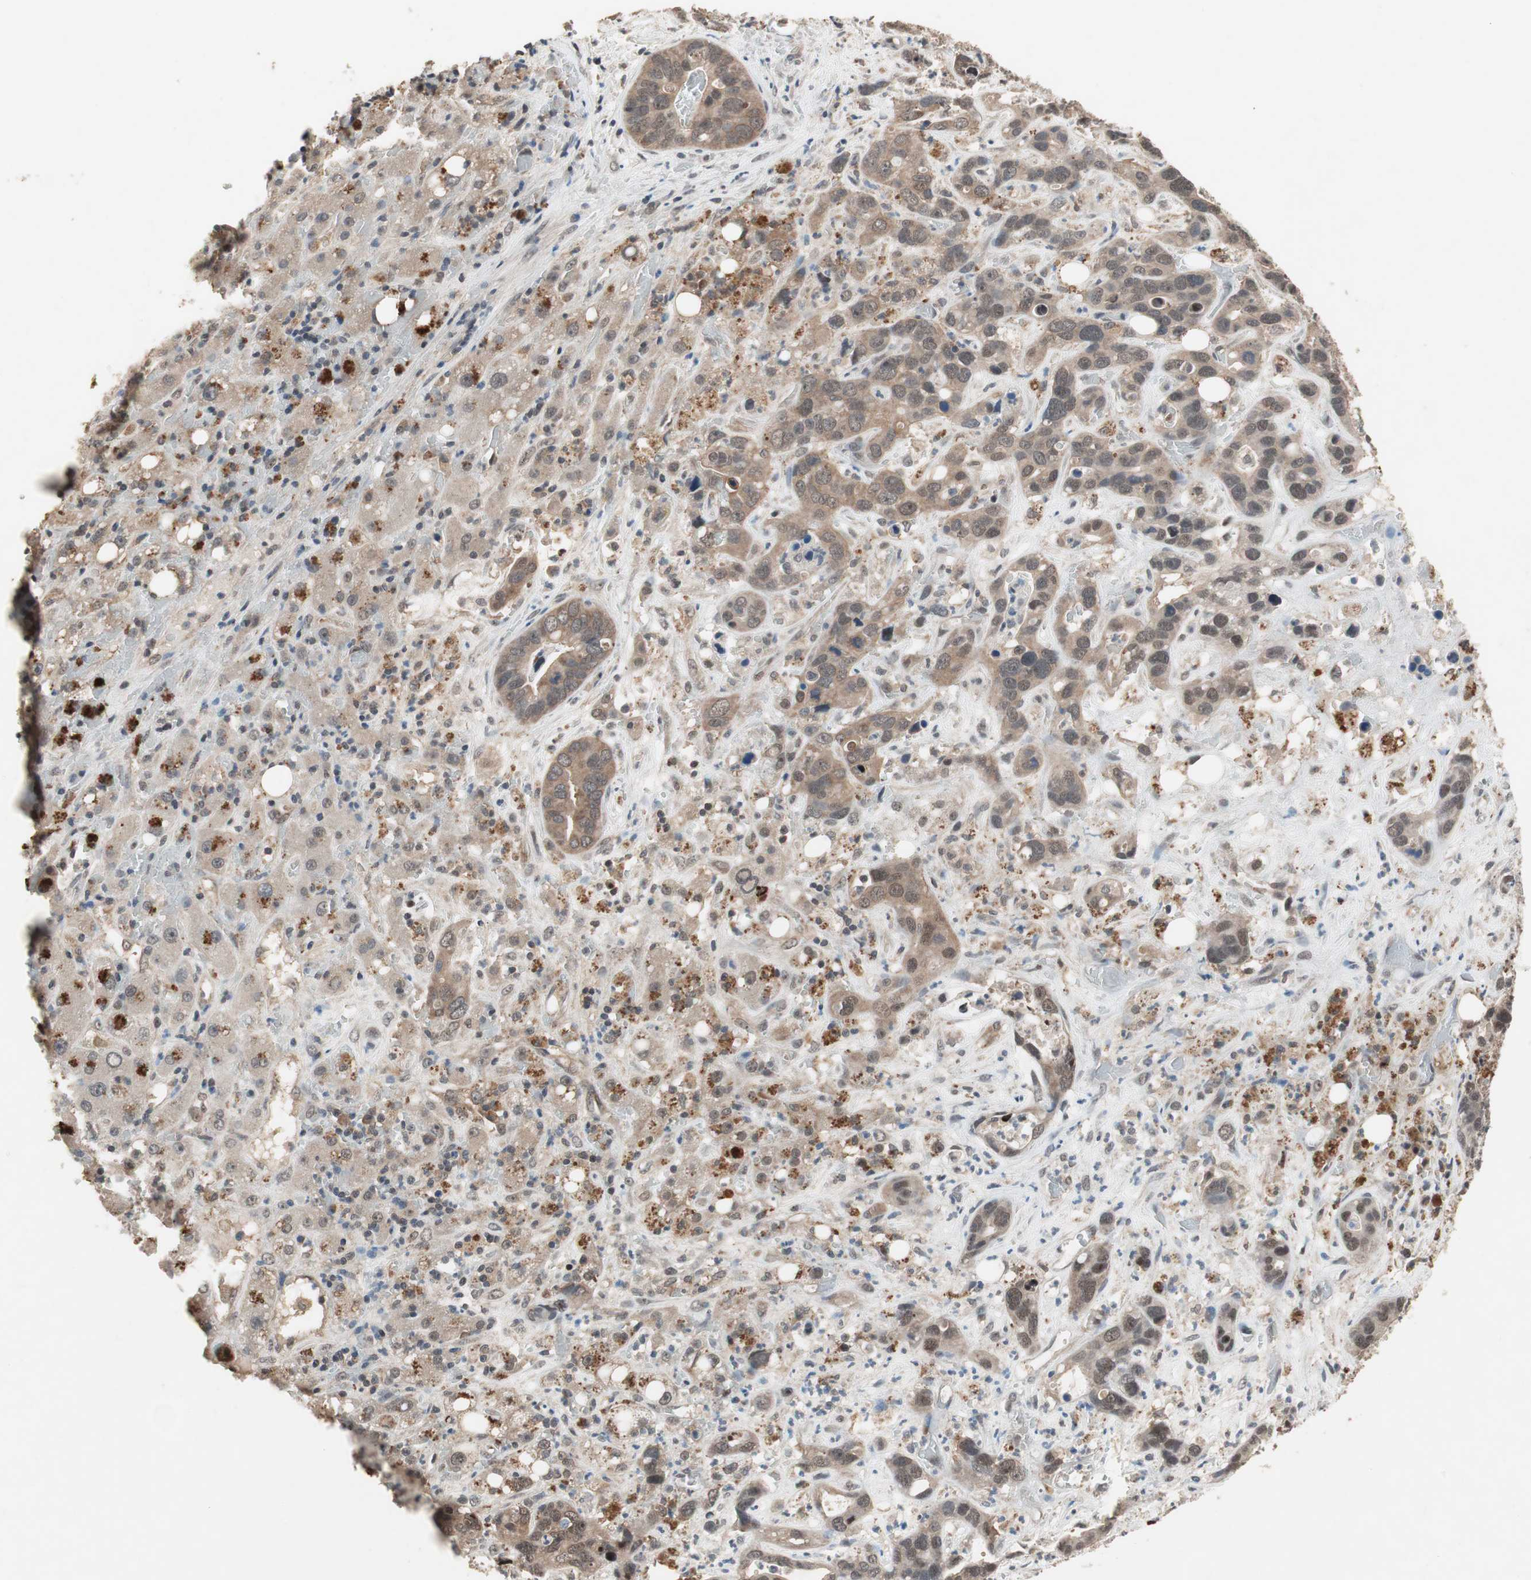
{"staining": {"intensity": "moderate", "quantity": ">75%", "location": "cytoplasmic/membranous,nuclear"}, "tissue": "liver cancer", "cell_type": "Tumor cells", "image_type": "cancer", "snomed": [{"axis": "morphology", "description": "Cholangiocarcinoma"}, {"axis": "topography", "description": "Liver"}], "caption": "Protein positivity by immunohistochemistry displays moderate cytoplasmic/membranous and nuclear staining in about >75% of tumor cells in liver cancer.", "gene": "GART", "patient": {"sex": "female", "age": 65}}